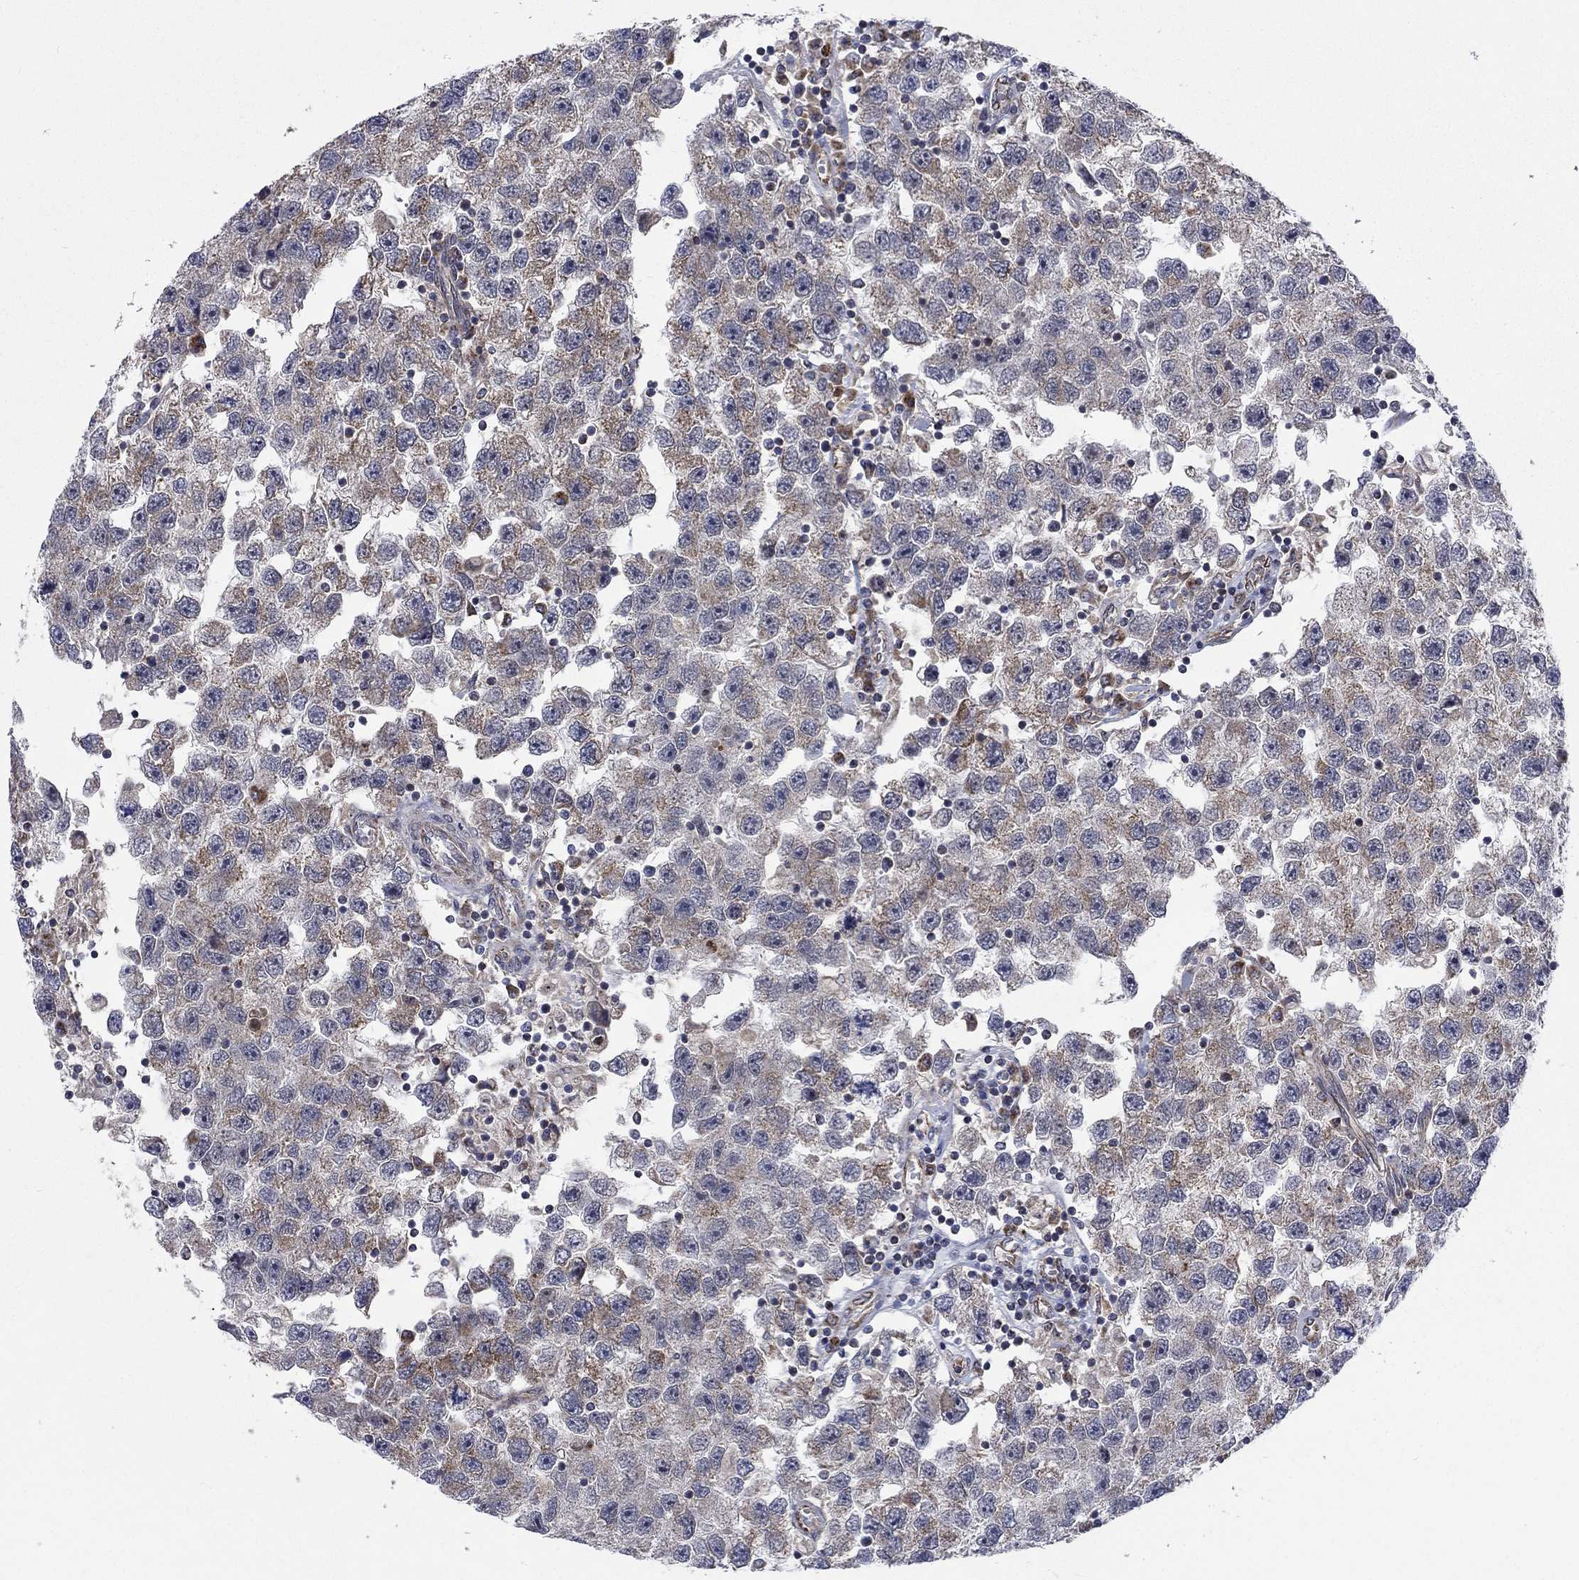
{"staining": {"intensity": "weak", "quantity": "25%-75%", "location": "cytoplasmic/membranous"}, "tissue": "testis cancer", "cell_type": "Tumor cells", "image_type": "cancer", "snomed": [{"axis": "morphology", "description": "Seminoma, NOS"}, {"axis": "topography", "description": "Testis"}], "caption": "Human testis cancer (seminoma) stained with a brown dye demonstrates weak cytoplasmic/membranous positive staining in about 25%-75% of tumor cells.", "gene": "NDUFC1", "patient": {"sex": "male", "age": 26}}